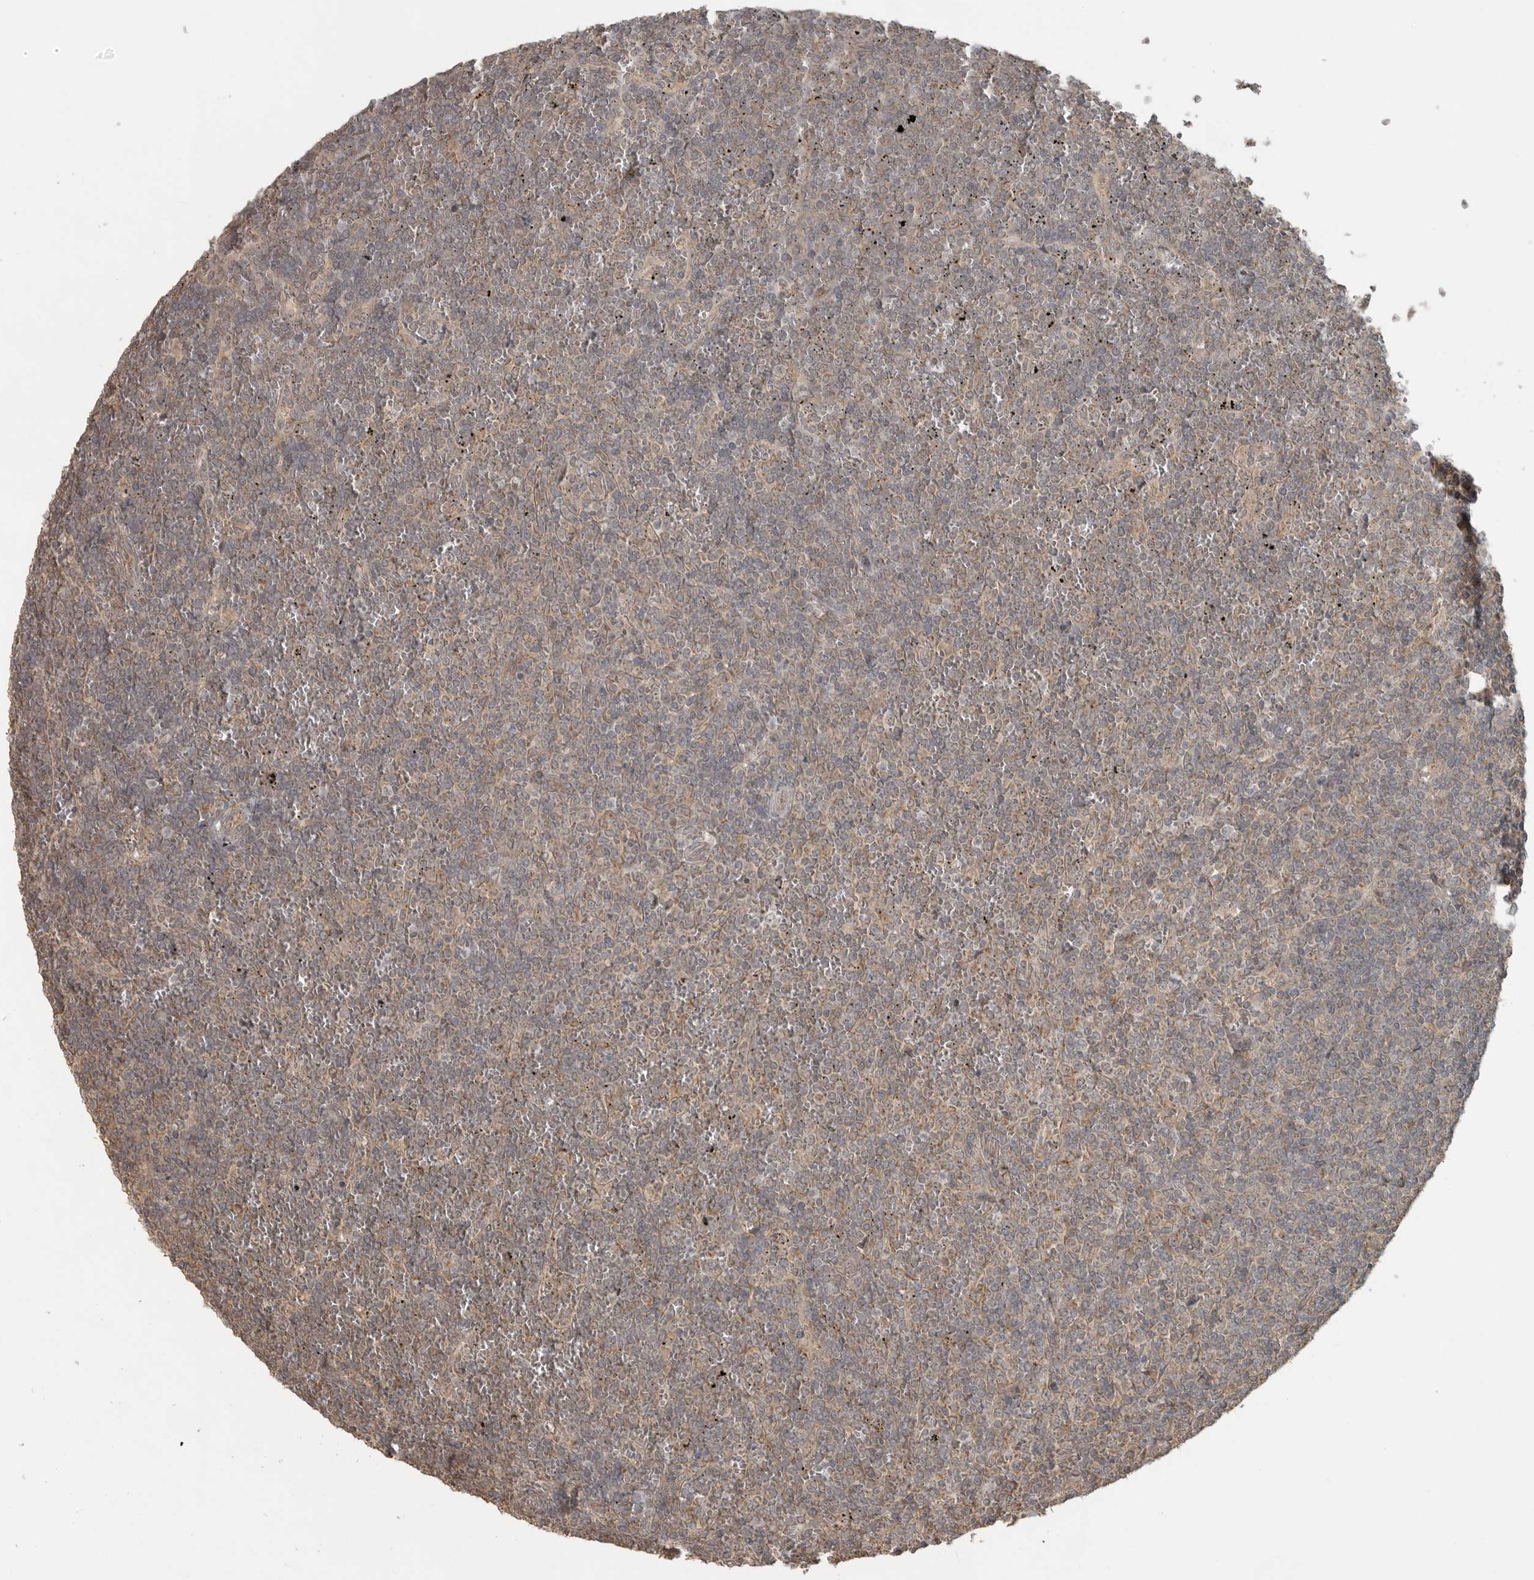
{"staining": {"intensity": "negative", "quantity": "none", "location": "none"}, "tissue": "lymphoma", "cell_type": "Tumor cells", "image_type": "cancer", "snomed": [{"axis": "morphology", "description": "Malignant lymphoma, non-Hodgkin's type, Low grade"}, {"axis": "topography", "description": "Spleen"}], "caption": "This is a histopathology image of immunohistochemistry staining of low-grade malignant lymphoma, non-Hodgkin's type, which shows no expression in tumor cells.", "gene": "LLGL1", "patient": {"sex": "female", "age": 19}}